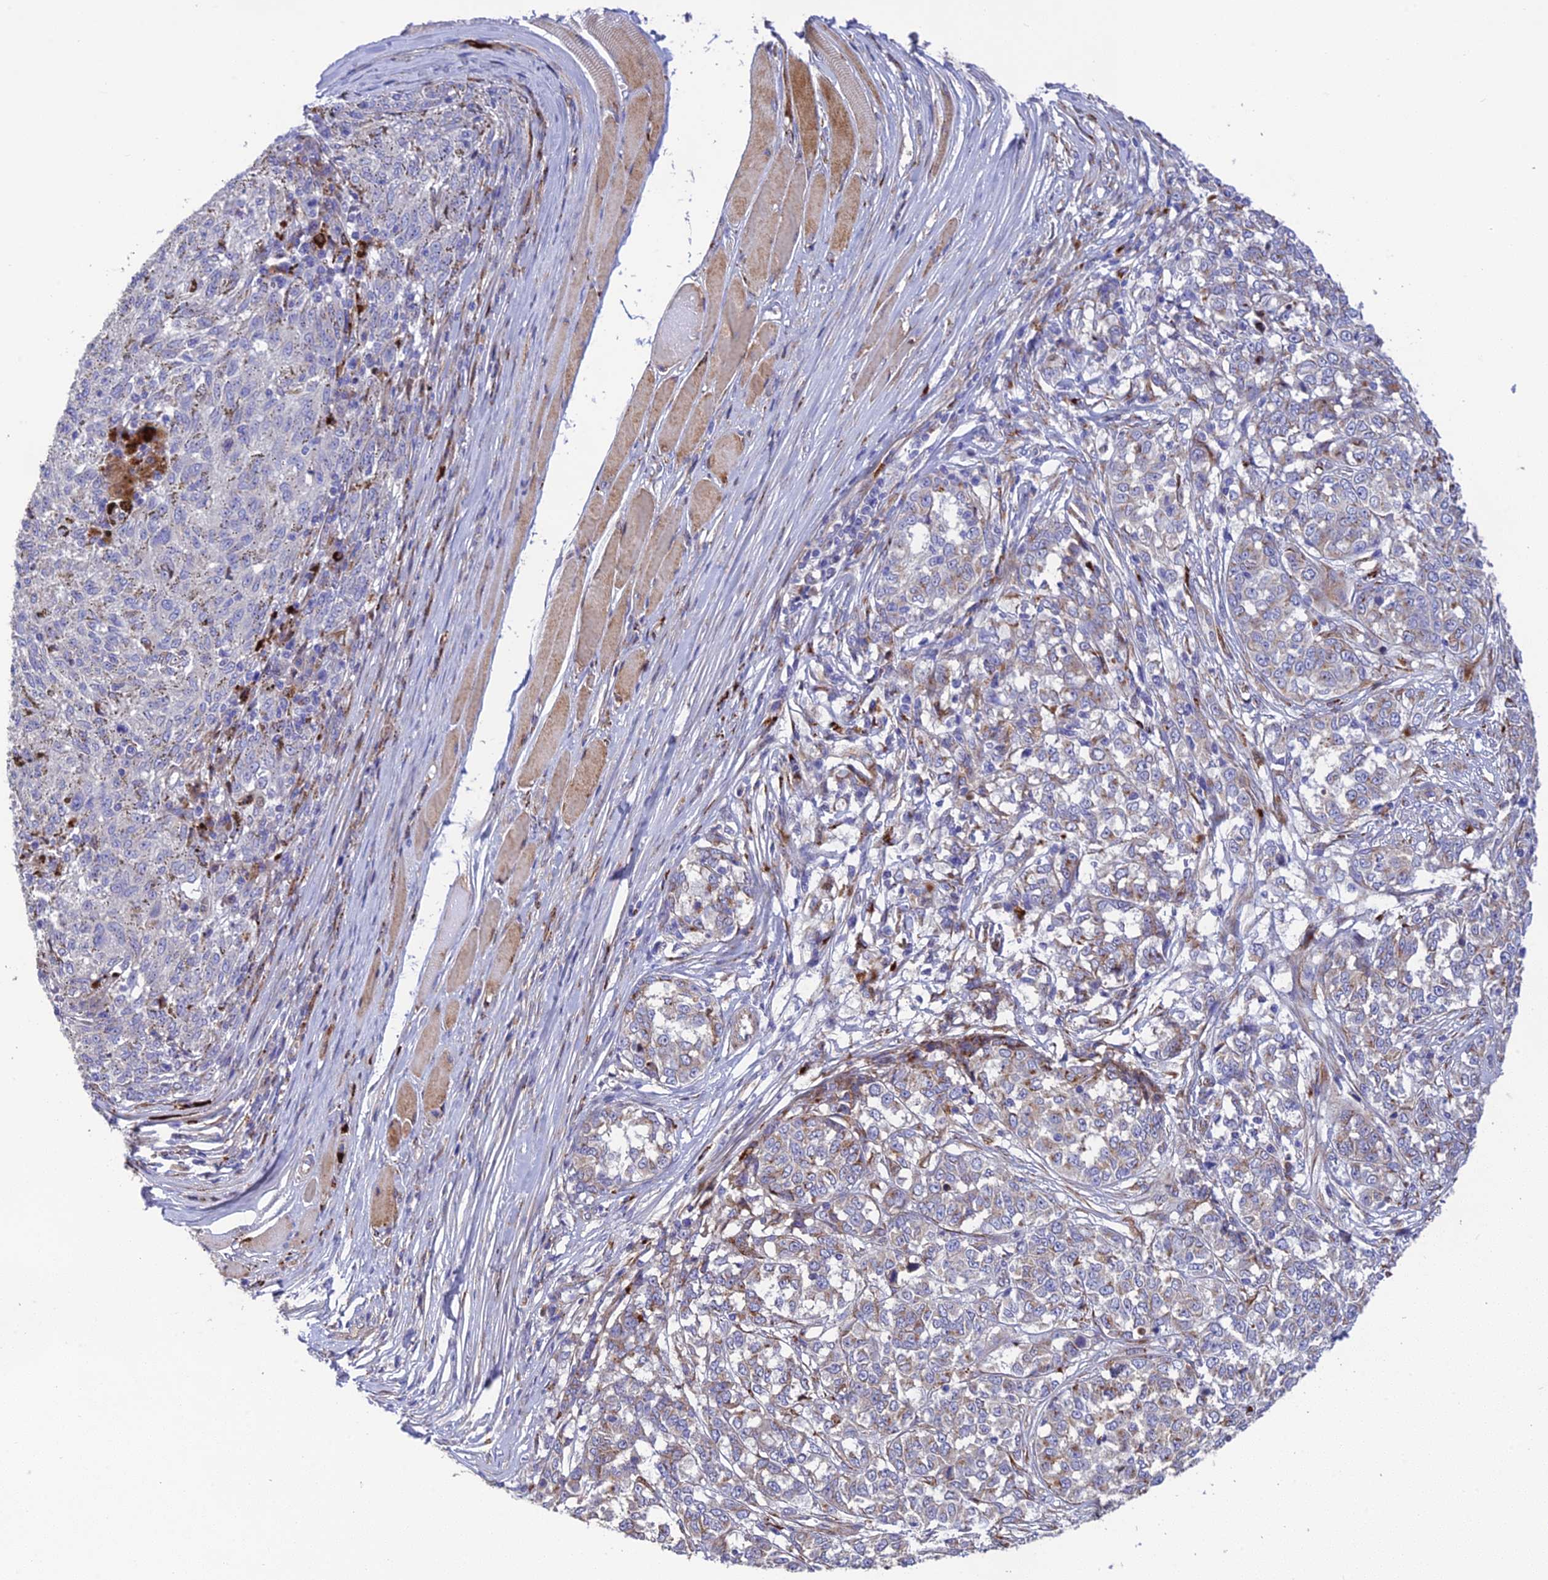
{"staining": {"intensity": "weak", "quantity": "<25%", "location": "cytoplasmic/membranous"}, "tissue": "melanoma", "cell_type": "Tumor cells", "image_type": "cancer", "snomed": [{"axis": "morphology", "description": "Malignant melanoma, NOS"}, {"axis": "topography", "description": "Skin"}], "caption": "Protein analysis of melanoma reveals no significant positivity in tumor cells.", "gene": "CPSF4L", "patient": {"sex": "female", "age": 72}}